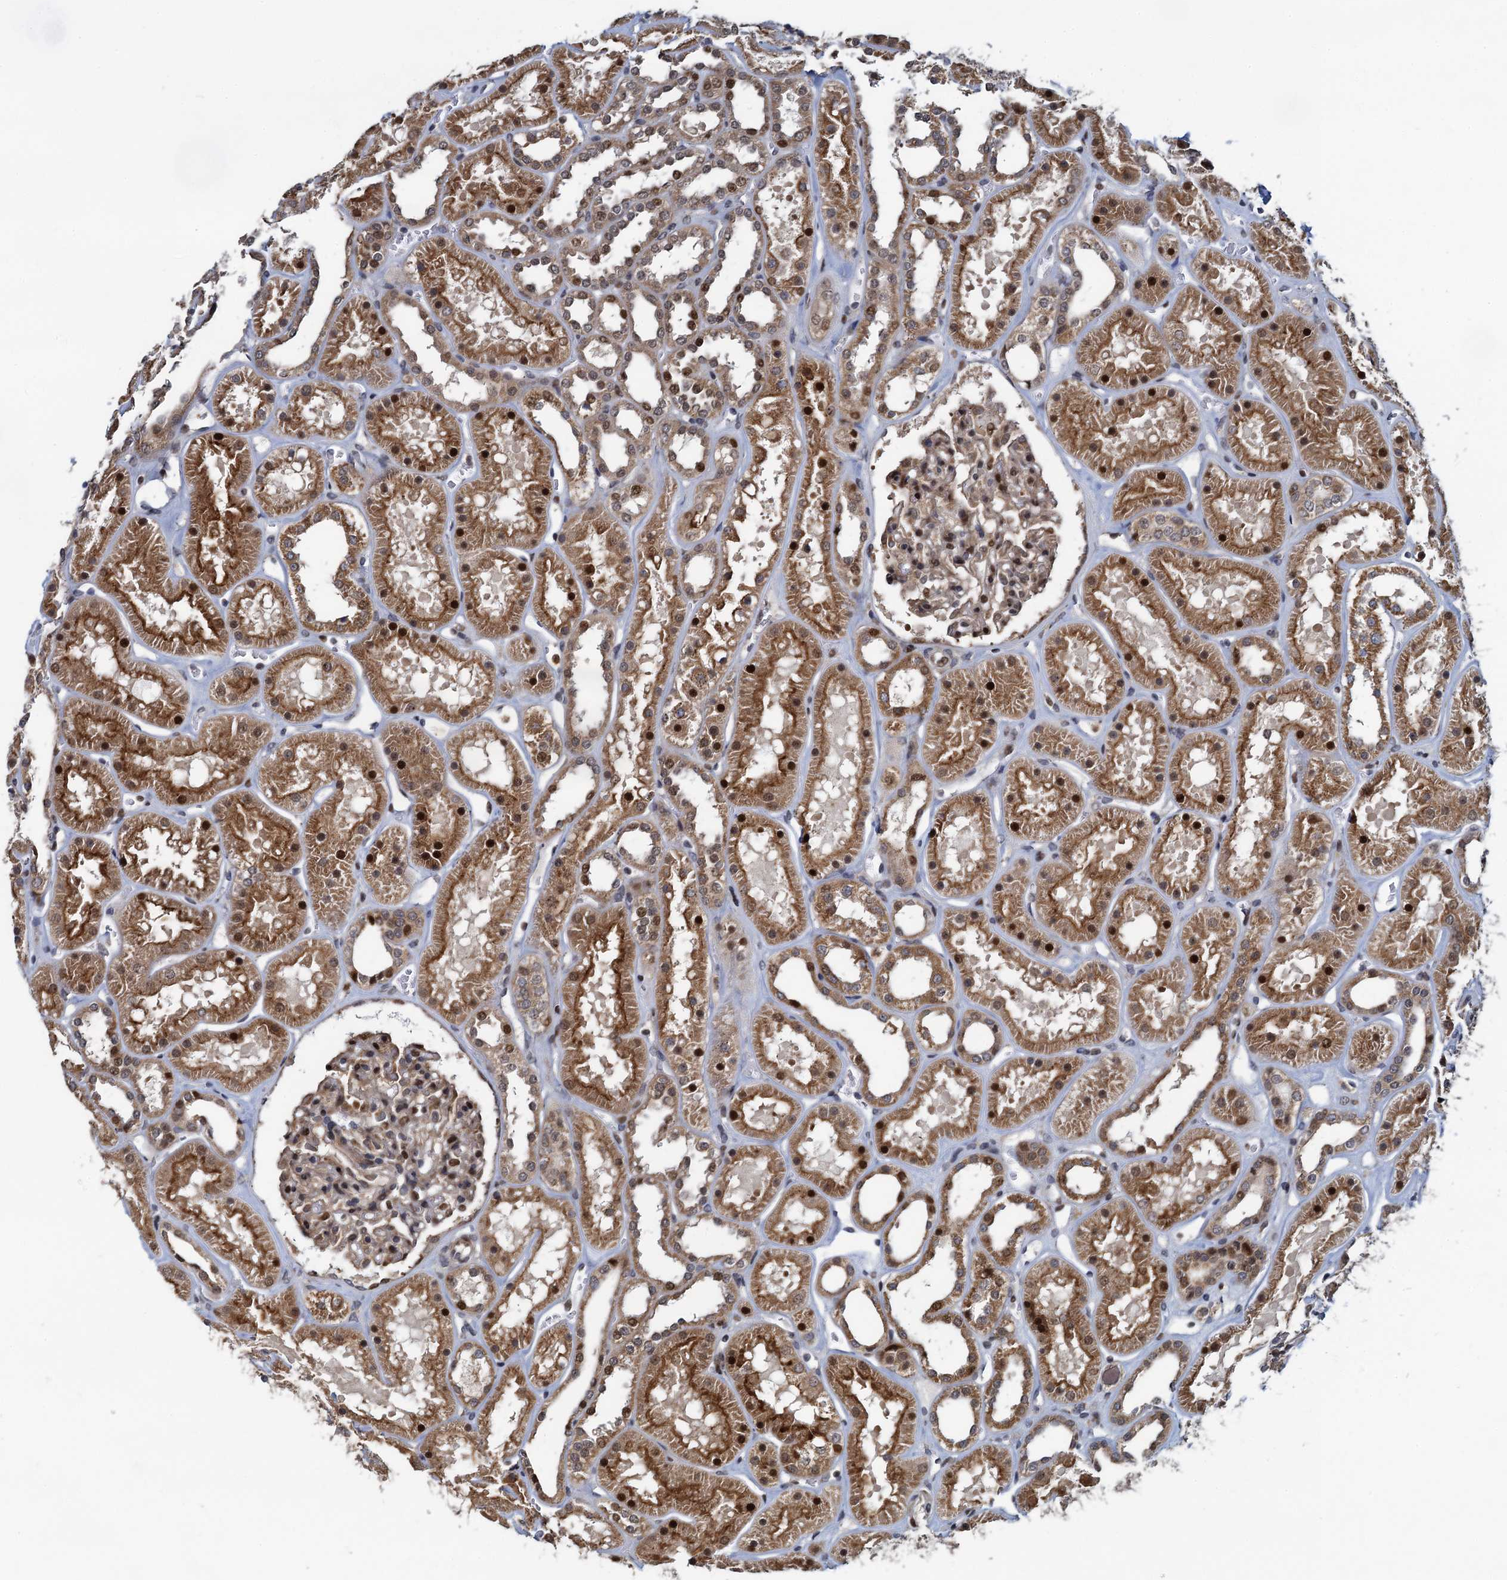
{"staining": {"intensity": "moderate", "quantity": "25%-75%", "location": "cytoplasmic/membranous,nuclear"}, "tissue": "kidney", "cell_type": "Cells in glomeruli", "image_type": "normal", "snomed": [{"axis": "morphology", "description": "Normal tissue, NOS"}, {"axis": "topography", "description": "Kidney"}], "caption": "Protein staining shows moderate cytoplasmic/membranous,nuclear expression in approximately 25%-75% of cells in glomeruli in unremarkable kidney. (Stains: DAB (3,3'-diaminobenzidine) in brown, nuclei in blue, Microscopy: brightfield microscopy at high magnification).", "gene": "ATOSA", "patient": {"sex": "female", "age": 41}}